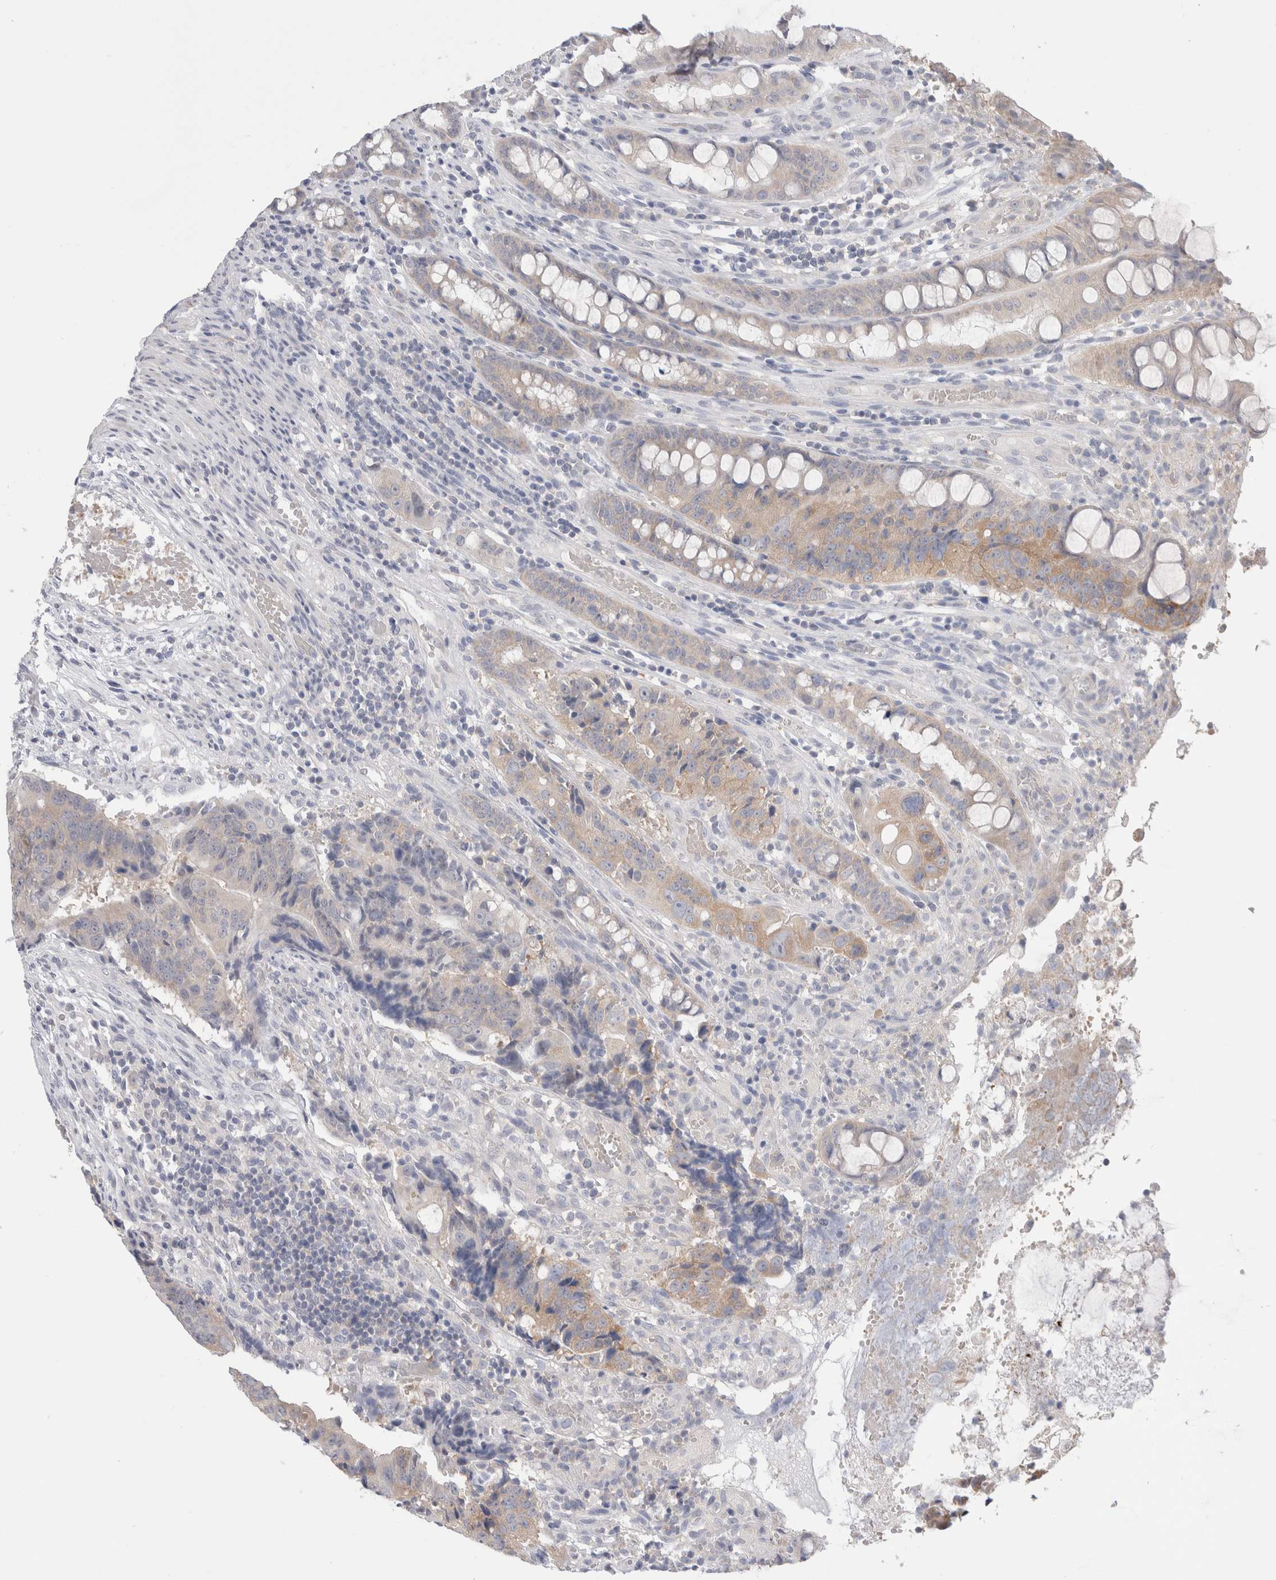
{"staining": {"intensity": "moderate", "quantity": "<25%", "location": "cytoplasmic/membranous"}, "tissue": "colorectal cancer", "cell_type": "Tumor cells", "image_type": "cancer", "snomed": [{"axis": "morphology", "description": "Adenocarcinoma, NOS"}, {"axis": "topography", "description": "Colon"}], "caption": "Colorectal adenocarcinoma stained for a protein displays moderate cytoplasmic/membranous positivity in tumor cells.", "gene": "NDOR1", "patient": {"sex": "female", "age": 57}}